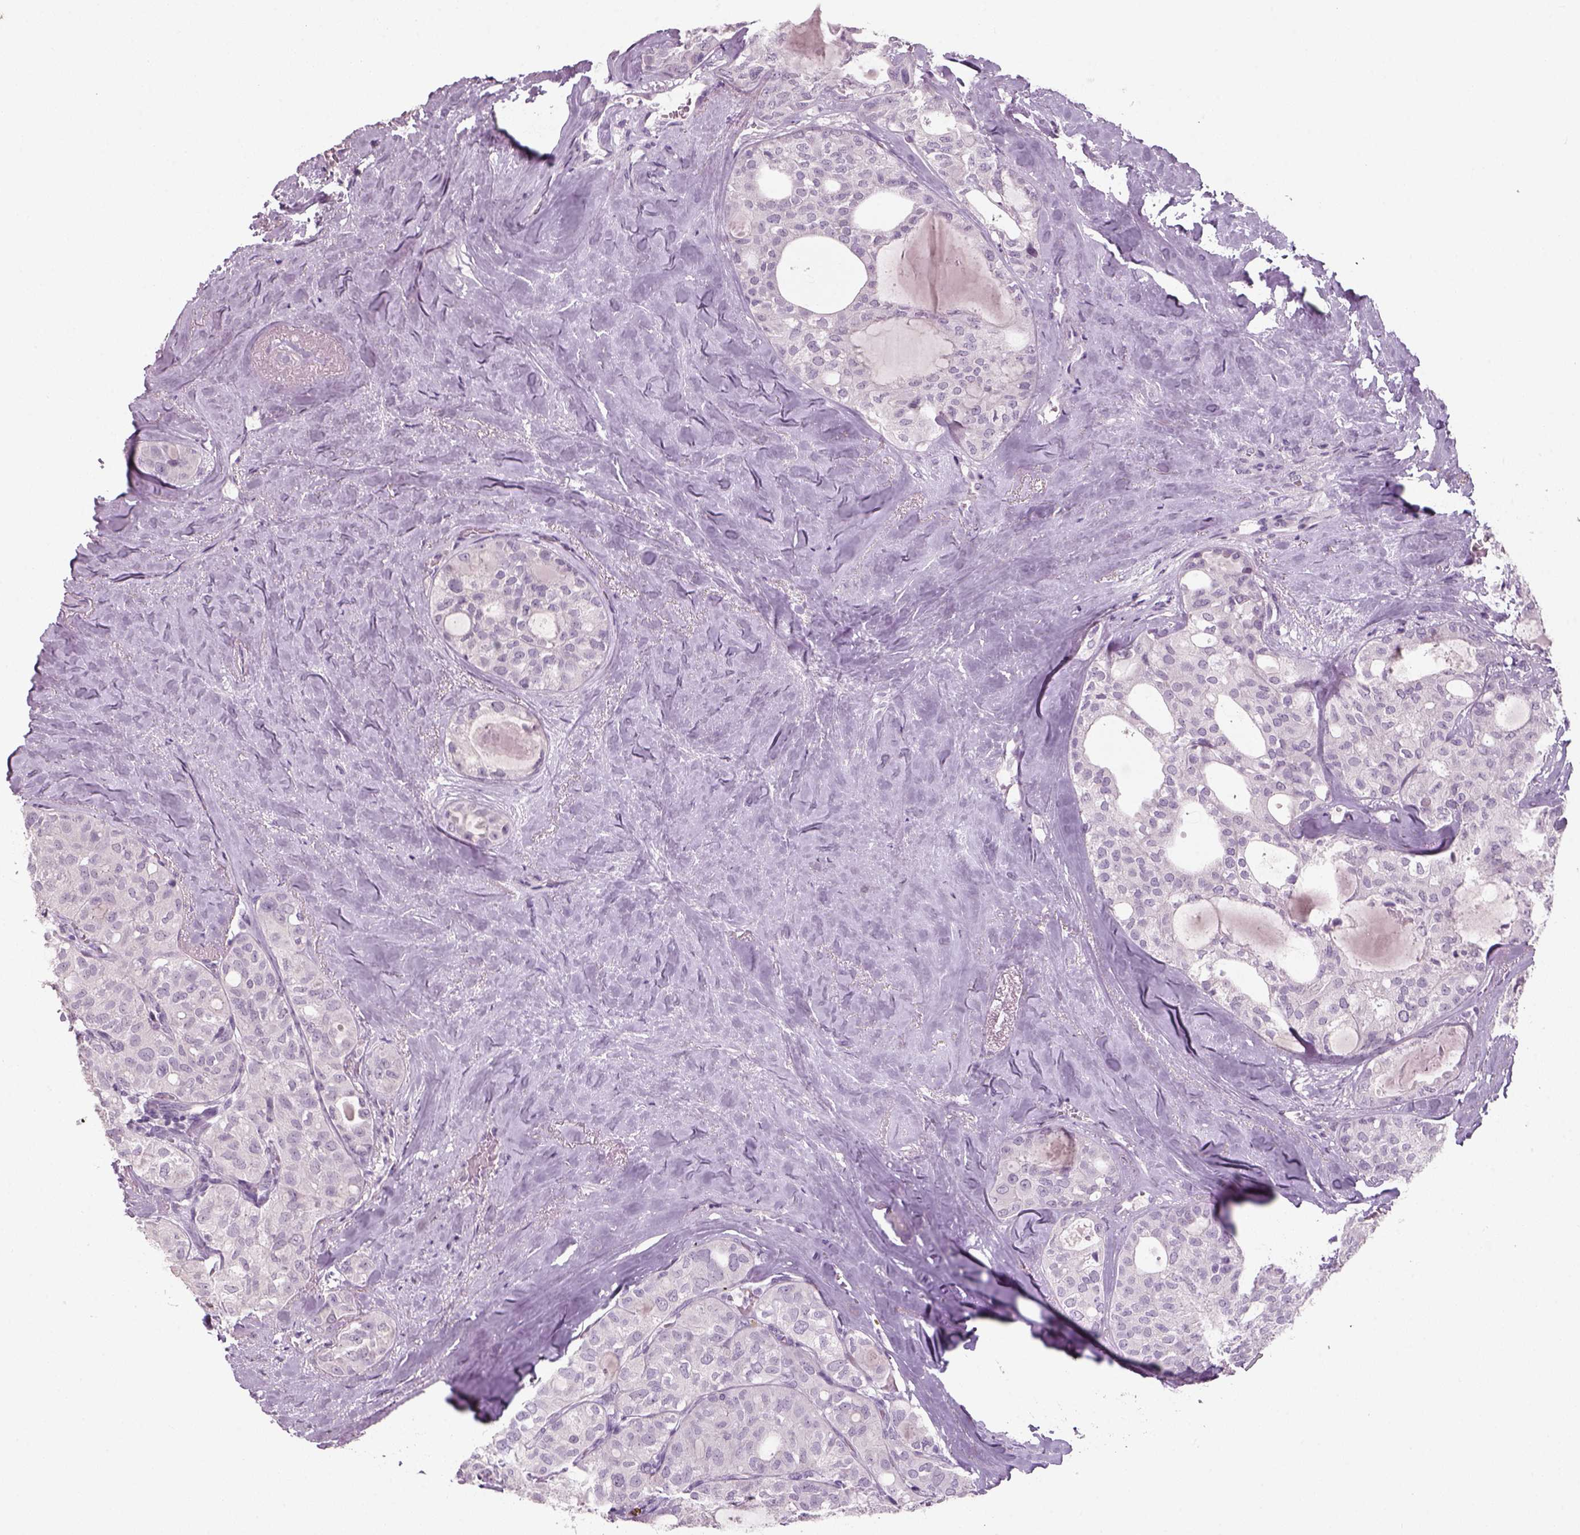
{"staining": {"intensity": "negative", "quantity": "none", "location": "none"}, "tissue": "thyroid cancer", "cell_type": "Tumor cells", "image_type": "cancer", "snomed": [{"axis": "morphology", "description": "Follicular adenoma carcinoma, NOS"}, {"axis": "topography", "description": "Thyroid gland"}], "caption": "IHC histopathology image of neoplastic tissue: thyroid follicular adenoma carcinoma stained with DAB (3,3'-diaminobenzidine) exhibits no significant protein staining in tumor cells.", "gene": "SLC6A2", "patient": {"sex": "male", "age": 75}}